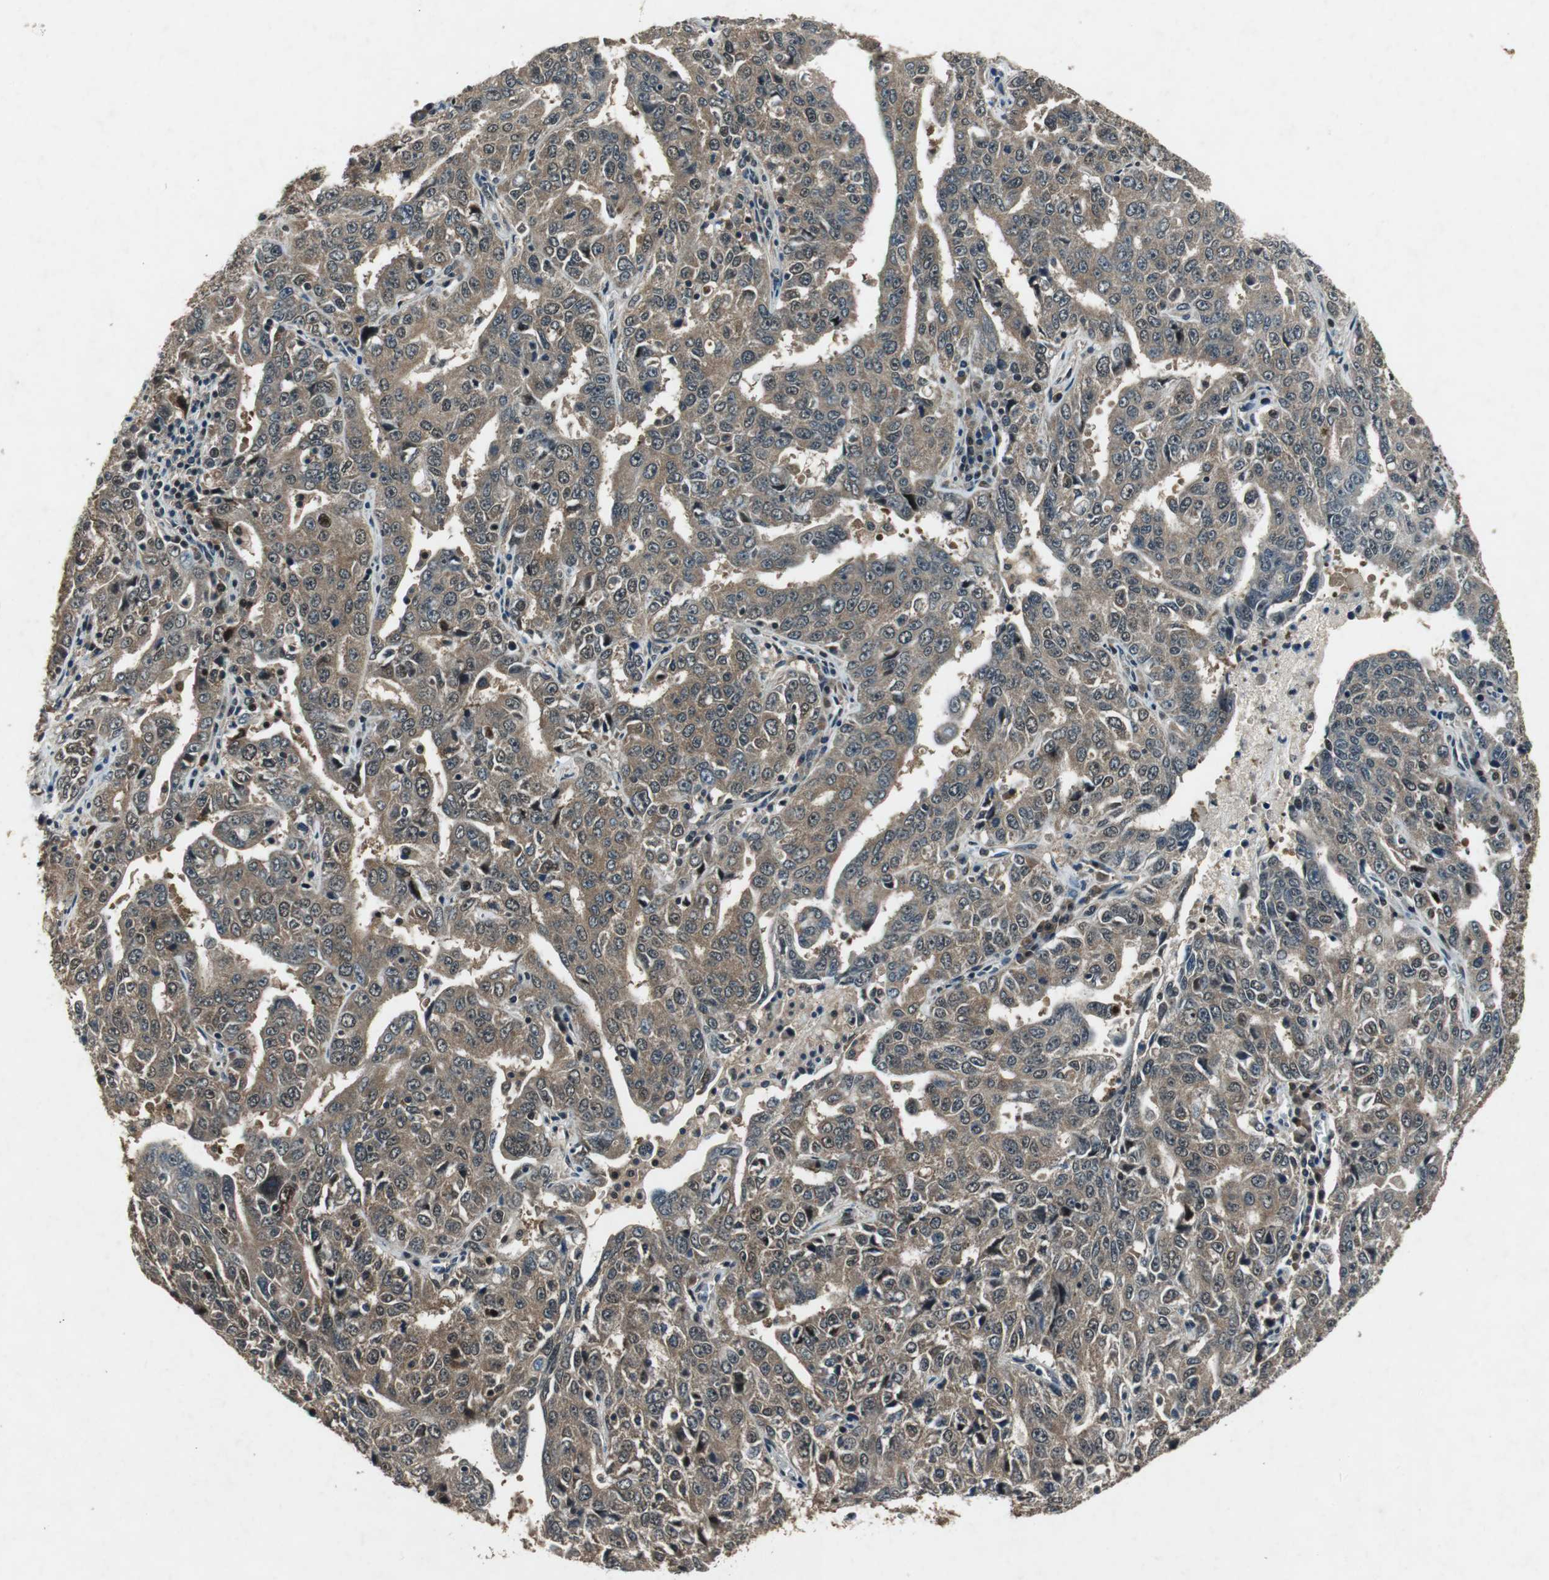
{"staining": {"intensity": "weak", "quantity": ">75%", "location": "cytoplasmic/membranous"}, "tissue": "ovarian cancer", "cell_type": "Tumor cells", "image_type": "cancer", "snomed": [{"axis": "morphology", "description": "Carcinoma, endometroid"}, {"axis": "topography", "description": "Ovary"}], "caption": "Human endometroid carcinoma (ovarian) stained with a protein marker reveals weak staining in tumor cells.", "gene": "PSMB4", "patient": {"sex": "female", "age": 62}}